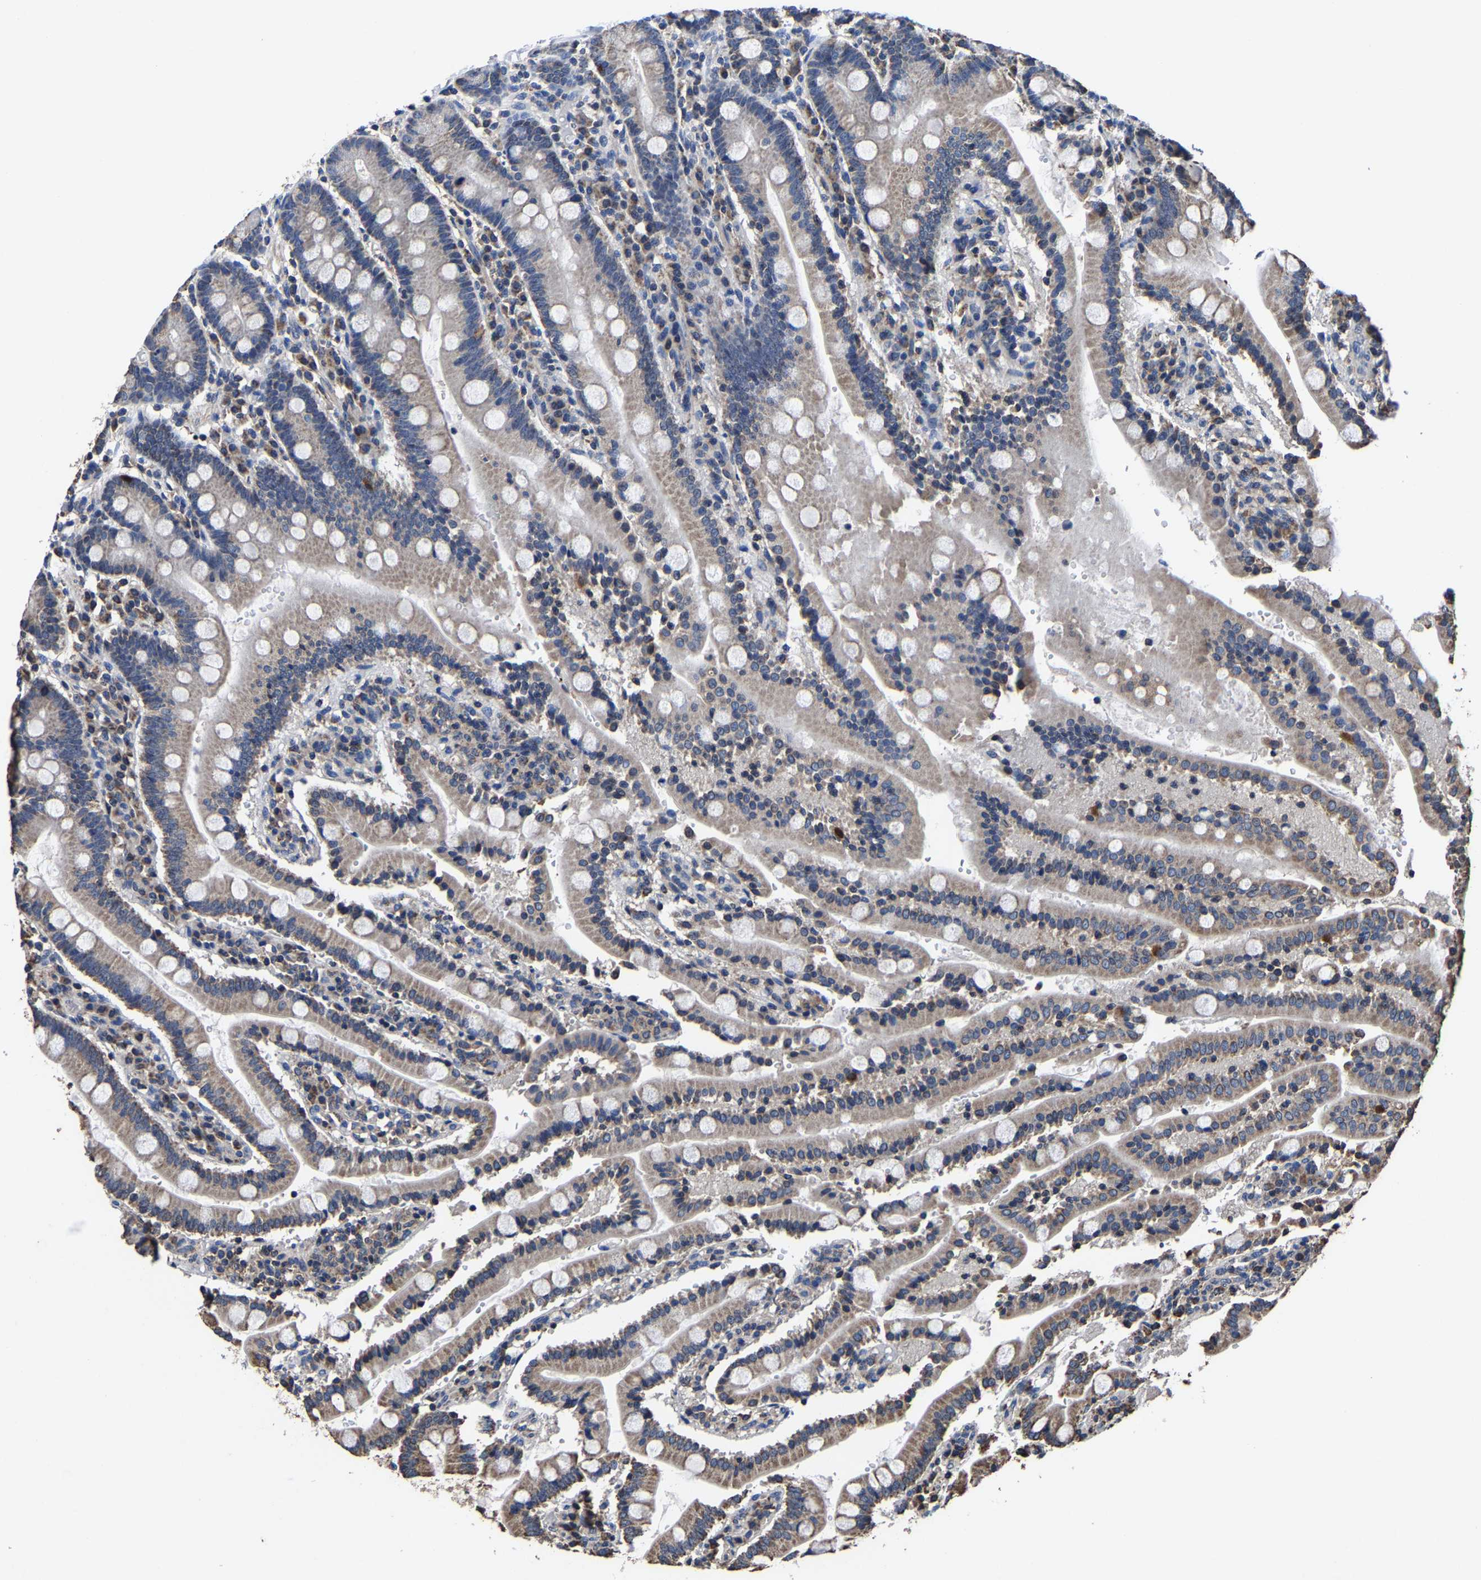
{"staining": {"intensity": "weak", "quantity": ">75%", "location": "cytoplasmic/membranous"}, "tissue": "duodenum", "cell_type": "Glandular cells", "image_type": "normal", "snomed": [{"axis": "morphology", "description": "Normal tissue, NOS"}, {"axis": "topography", "description": "Small intestine, NOS"}], "caption": "This is a micrograph of immunohistochemistry staining of normal duodenum, which shows weak staining in the cytoplasmic/membranous of glandular cells.", "gene": "ZCCHC7", "patient": {"sex": "female", "age": 71}}